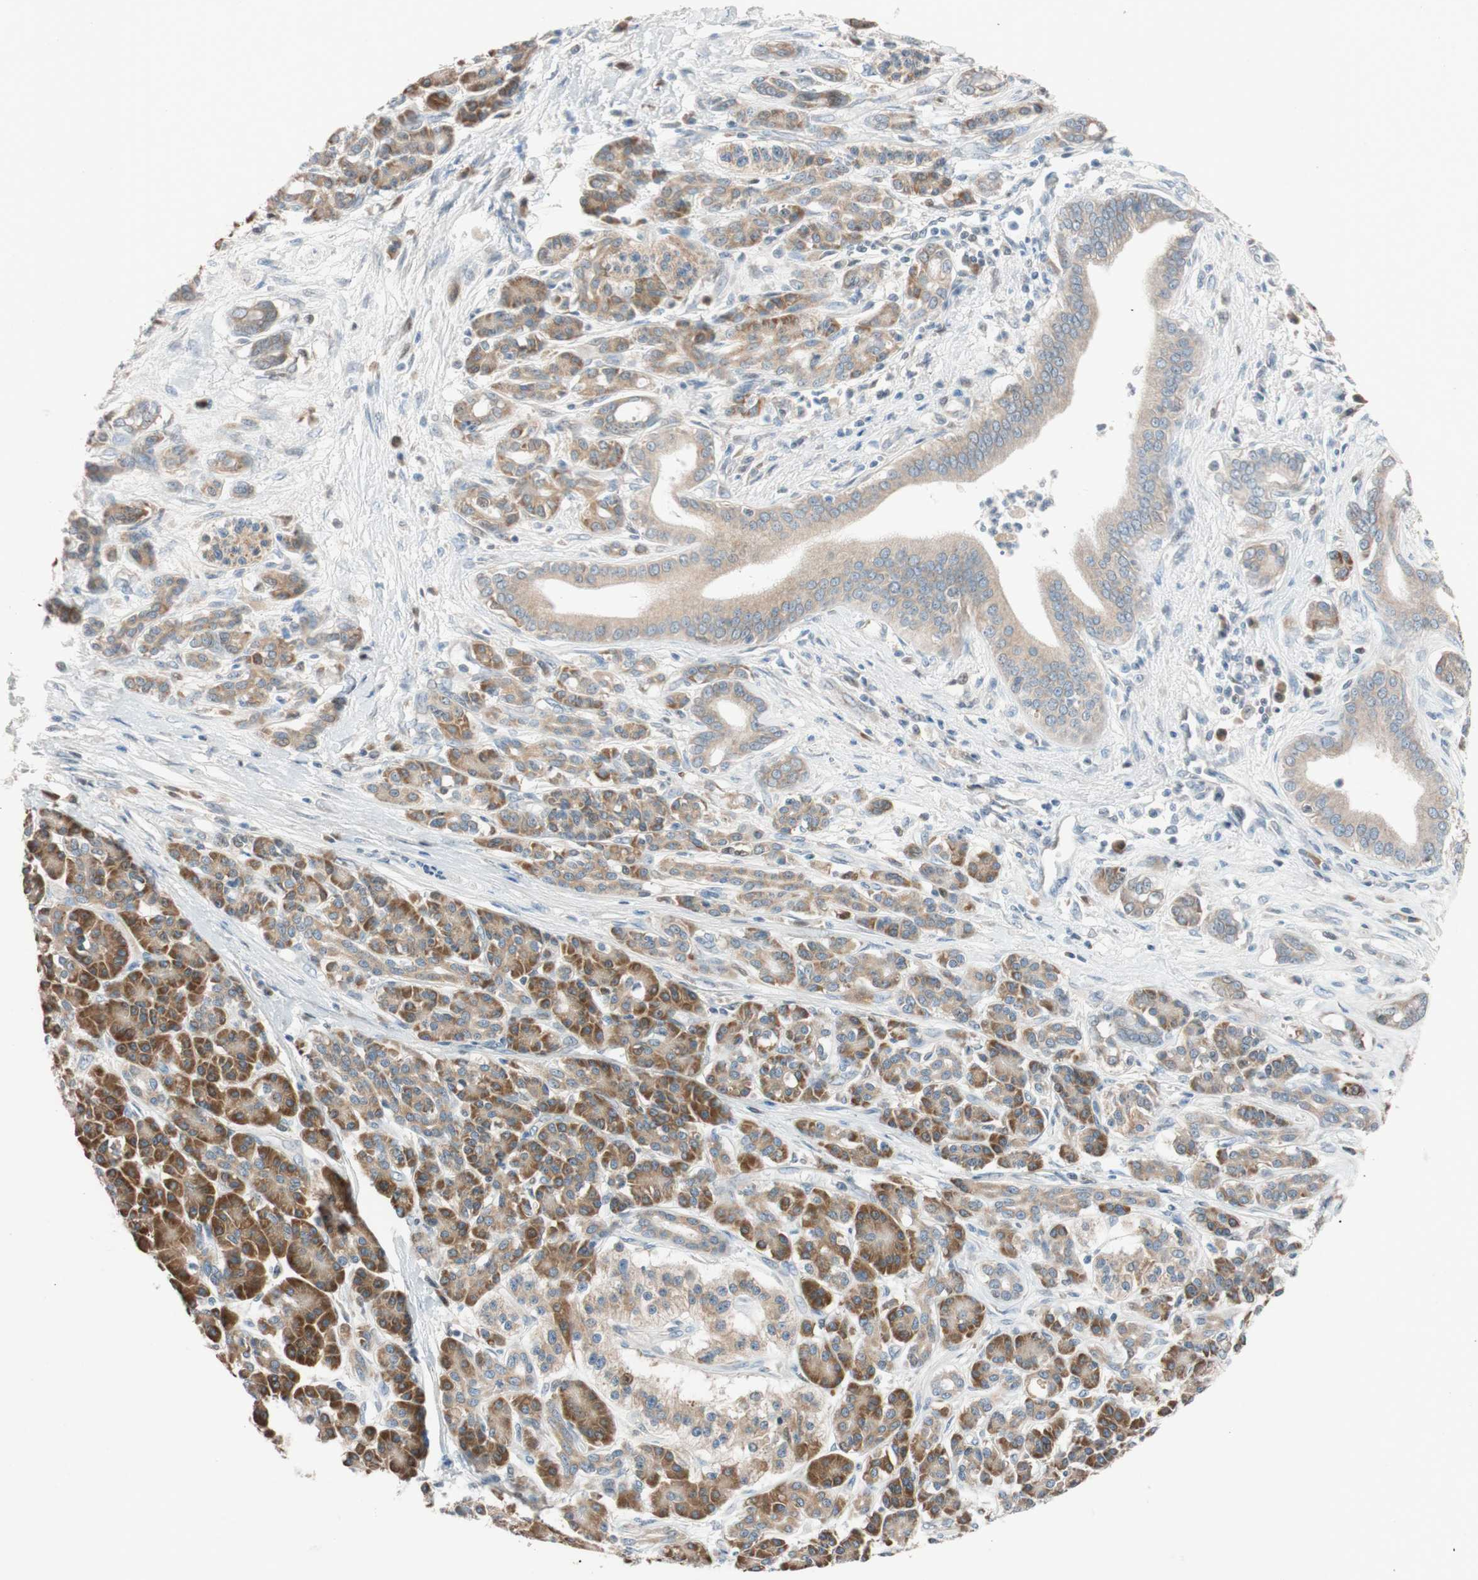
{"staining": {"intensity": "moderate", "quantity": ">75%", "location": "cytoplasmic/membranous,nuclear"}, "tissue": "pancreatic cancer", "cell_type": "Tumor cells", "image_type": "cancer", "snomed": [{"axis": "morphology", "description": "Adenocarcinoma, NOS"}, {"axis": "topography", "description": "Pancreas"}], "caption": "High-magnification brightfield microscopy of adenocarcinoma (pancreatic) stained with DAB (brown) and counterstained with hematoxylin (blue). tumor cells exhibit moderate cytoplasmic/membranous and nuclear staining is present in approximately>75% of cells.", "gene": "FAAH", "patient": {"sex": "male", "age": 59}}